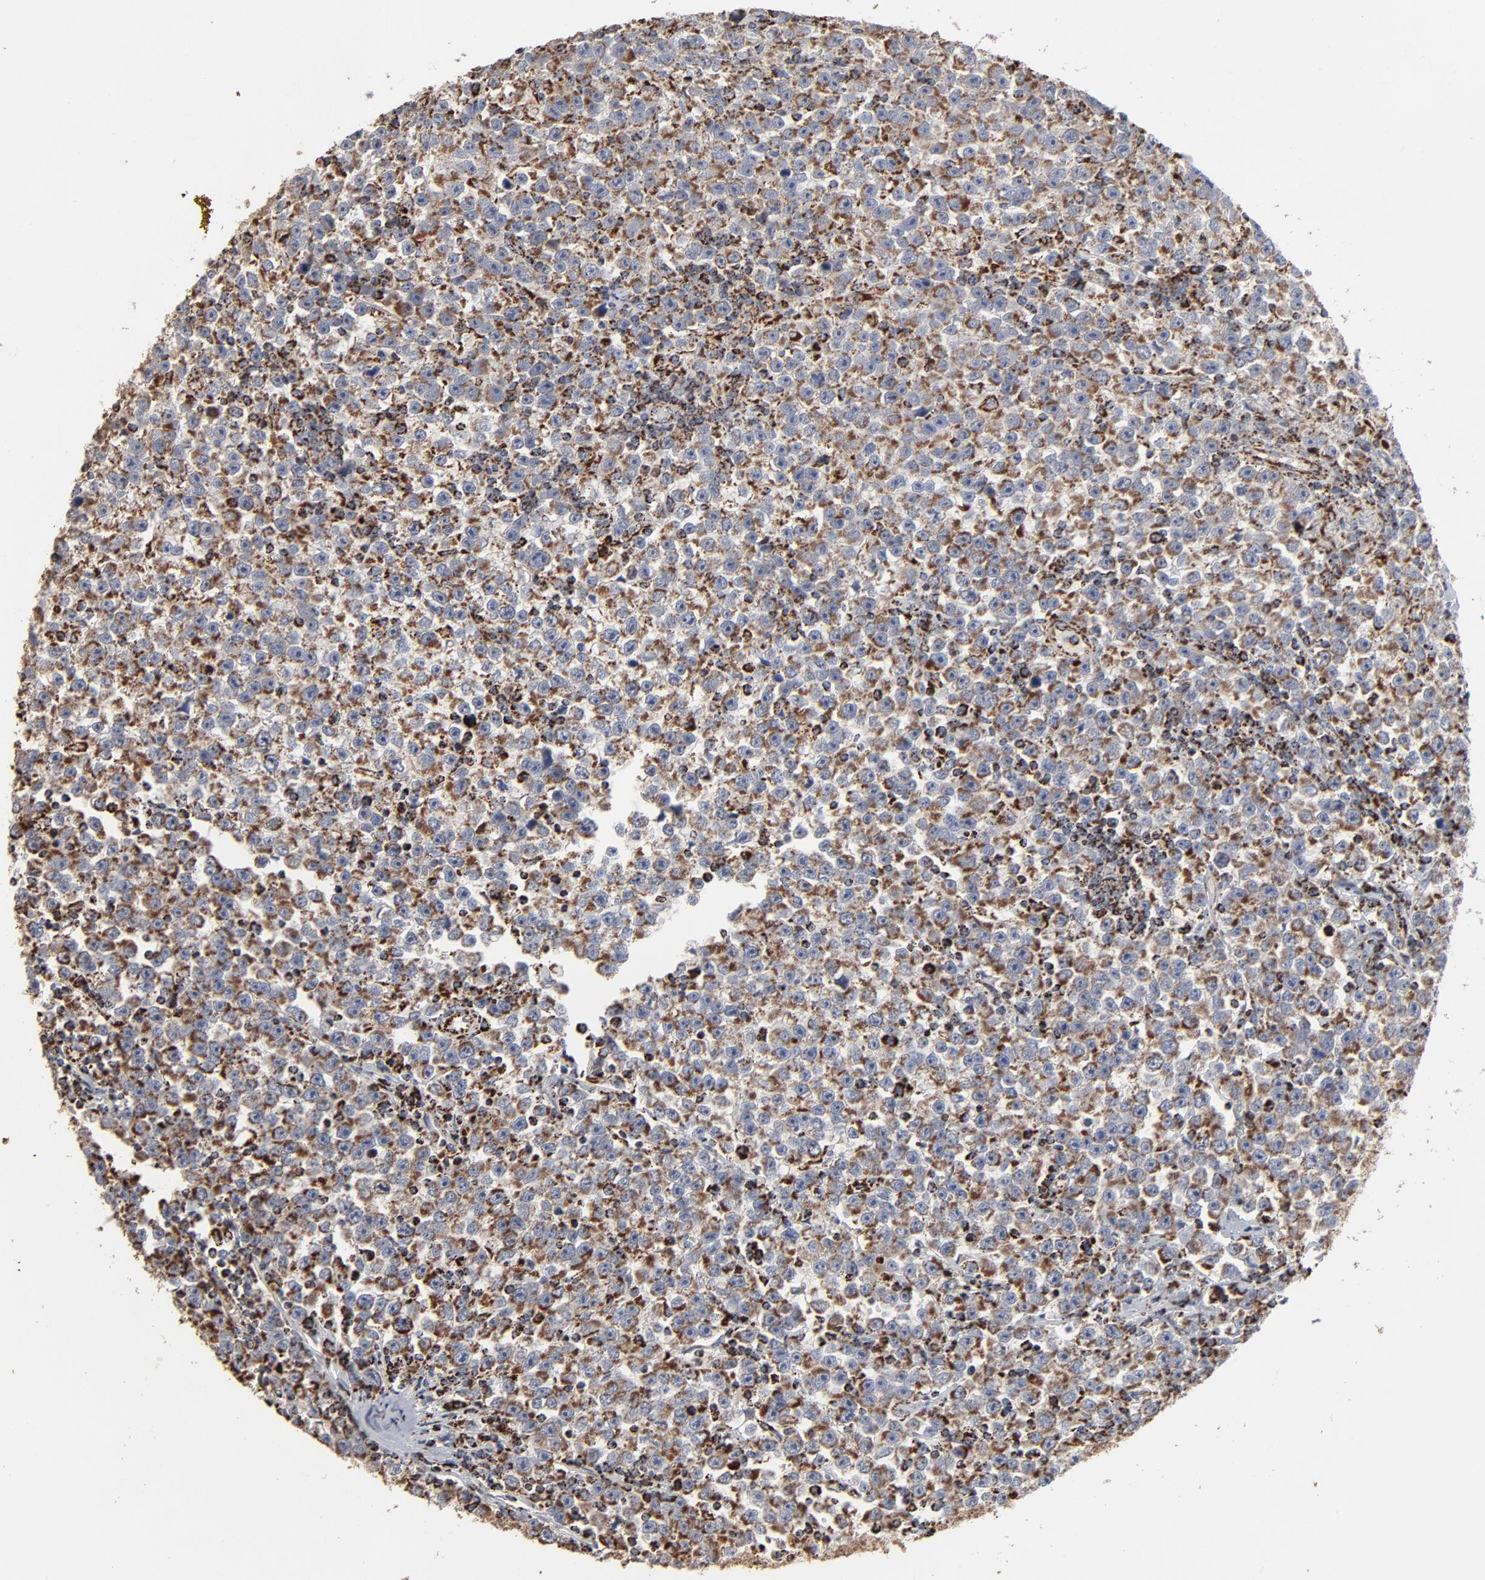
{"staining": {"intensity": "strong", "quantity": ">75%", "location": "cytoplasmic/membranous"}, "tissue": "testis cancer", "cell_type": "Tumor cells", "image_type": "cancer", "snomed": [{"axis": "morphology", "description": "Seminoma, NOS"}, {"axis": "topography", "description": "Testis"}], "caption": "Immunohistochemistry (DAB (3,3'-diaminobenzidine)) staining of testis seminoma reveals strong cytoplasmic/membranous protein staining in approximately >75% of tumor cells.", "gene": "UQCRC1", "patient": {"sex": "male", "age": 43}}